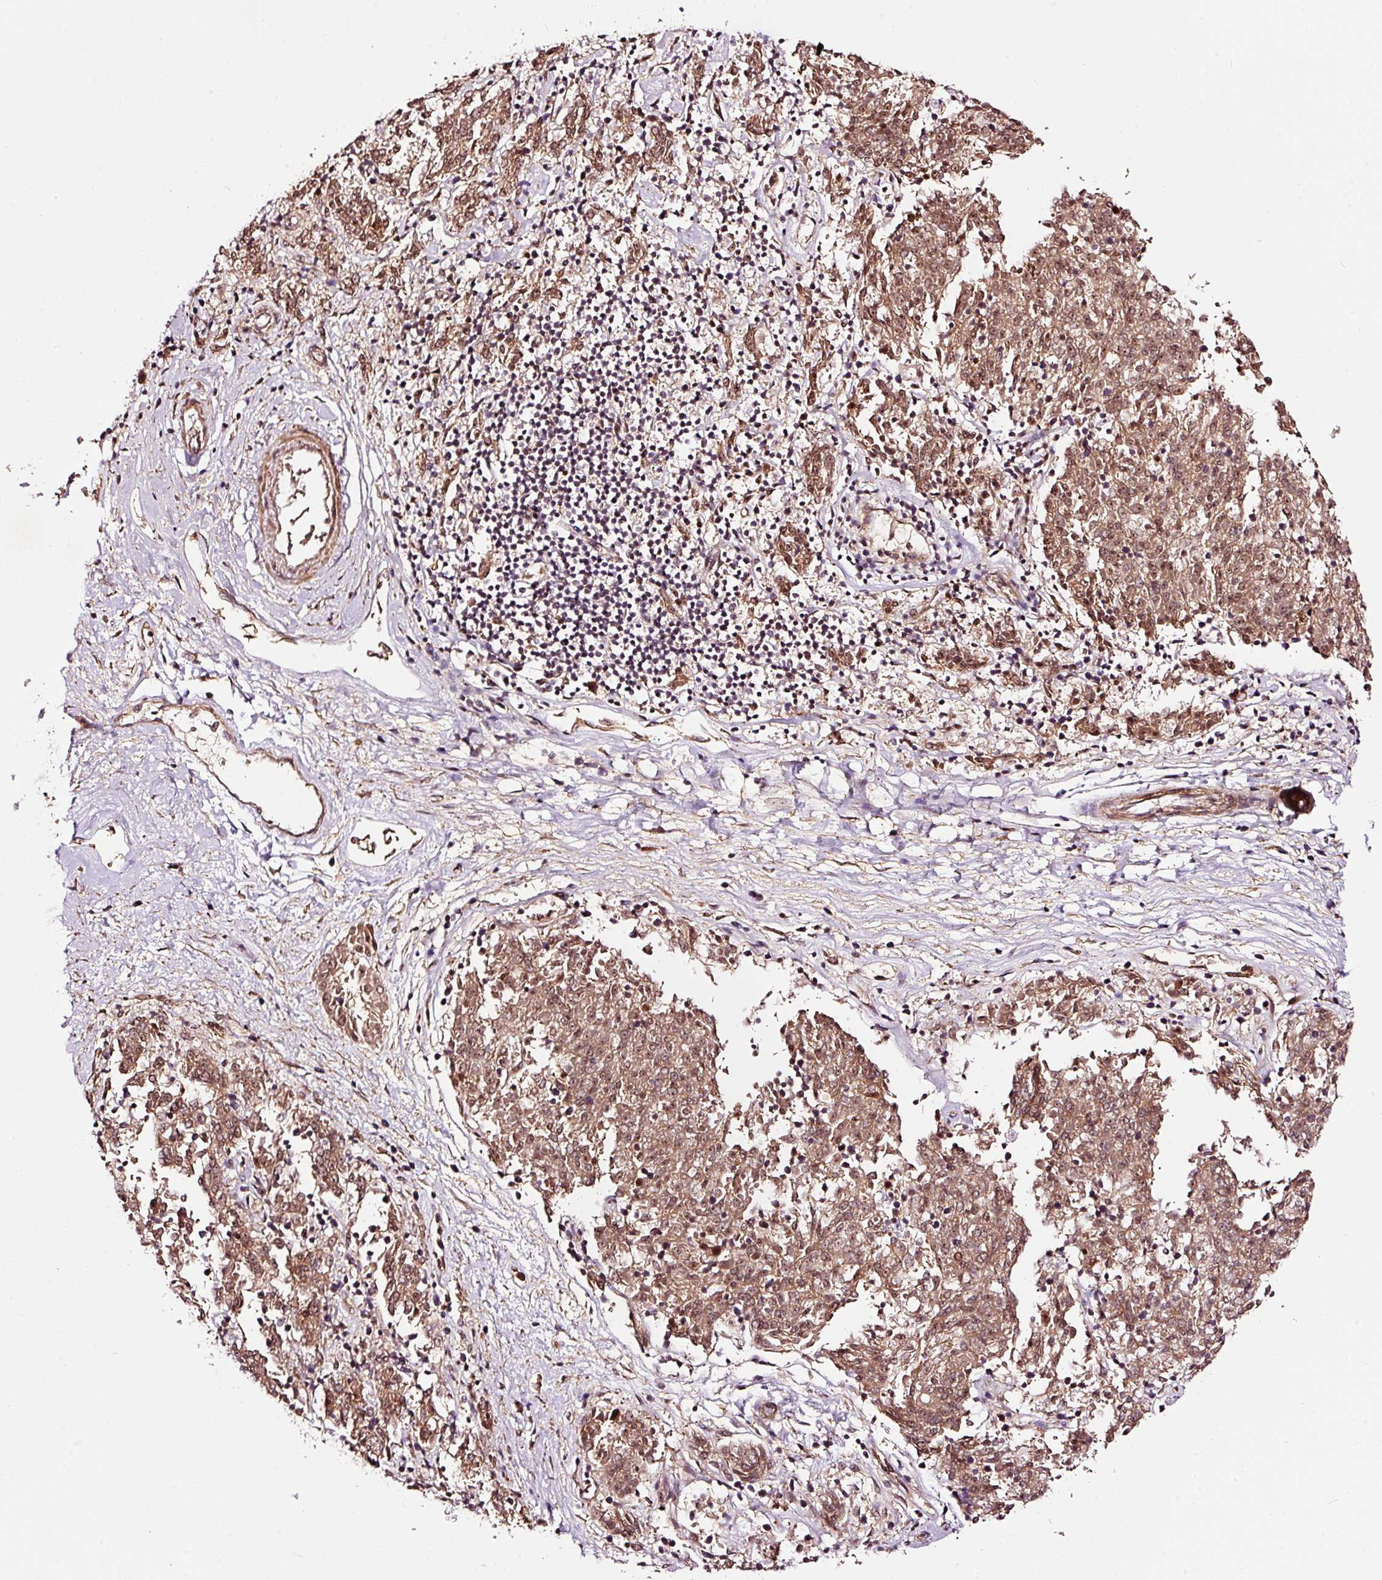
{"staining": {"intensity": "moderate", "quantity": ">75%", "location": "cytoplasmic/membranous,nuclear"}, "tissue": "melanoma", "cell_type": "Tumor cells", "image_type": "cancer", "snomed": [{"axis": "morphology", "description": "Malignant melanoma, NOS"}, {"axis": "topography", "description": "Skin"}], "caption": "Tumor cells demonstrate medium levels of moderate cytoplasmic/membranous and nuclear staining in approximately >75% of cells in malignant melanoma.", "gene": "RFC4", "patient": {"sex": "female", "age": 72}}